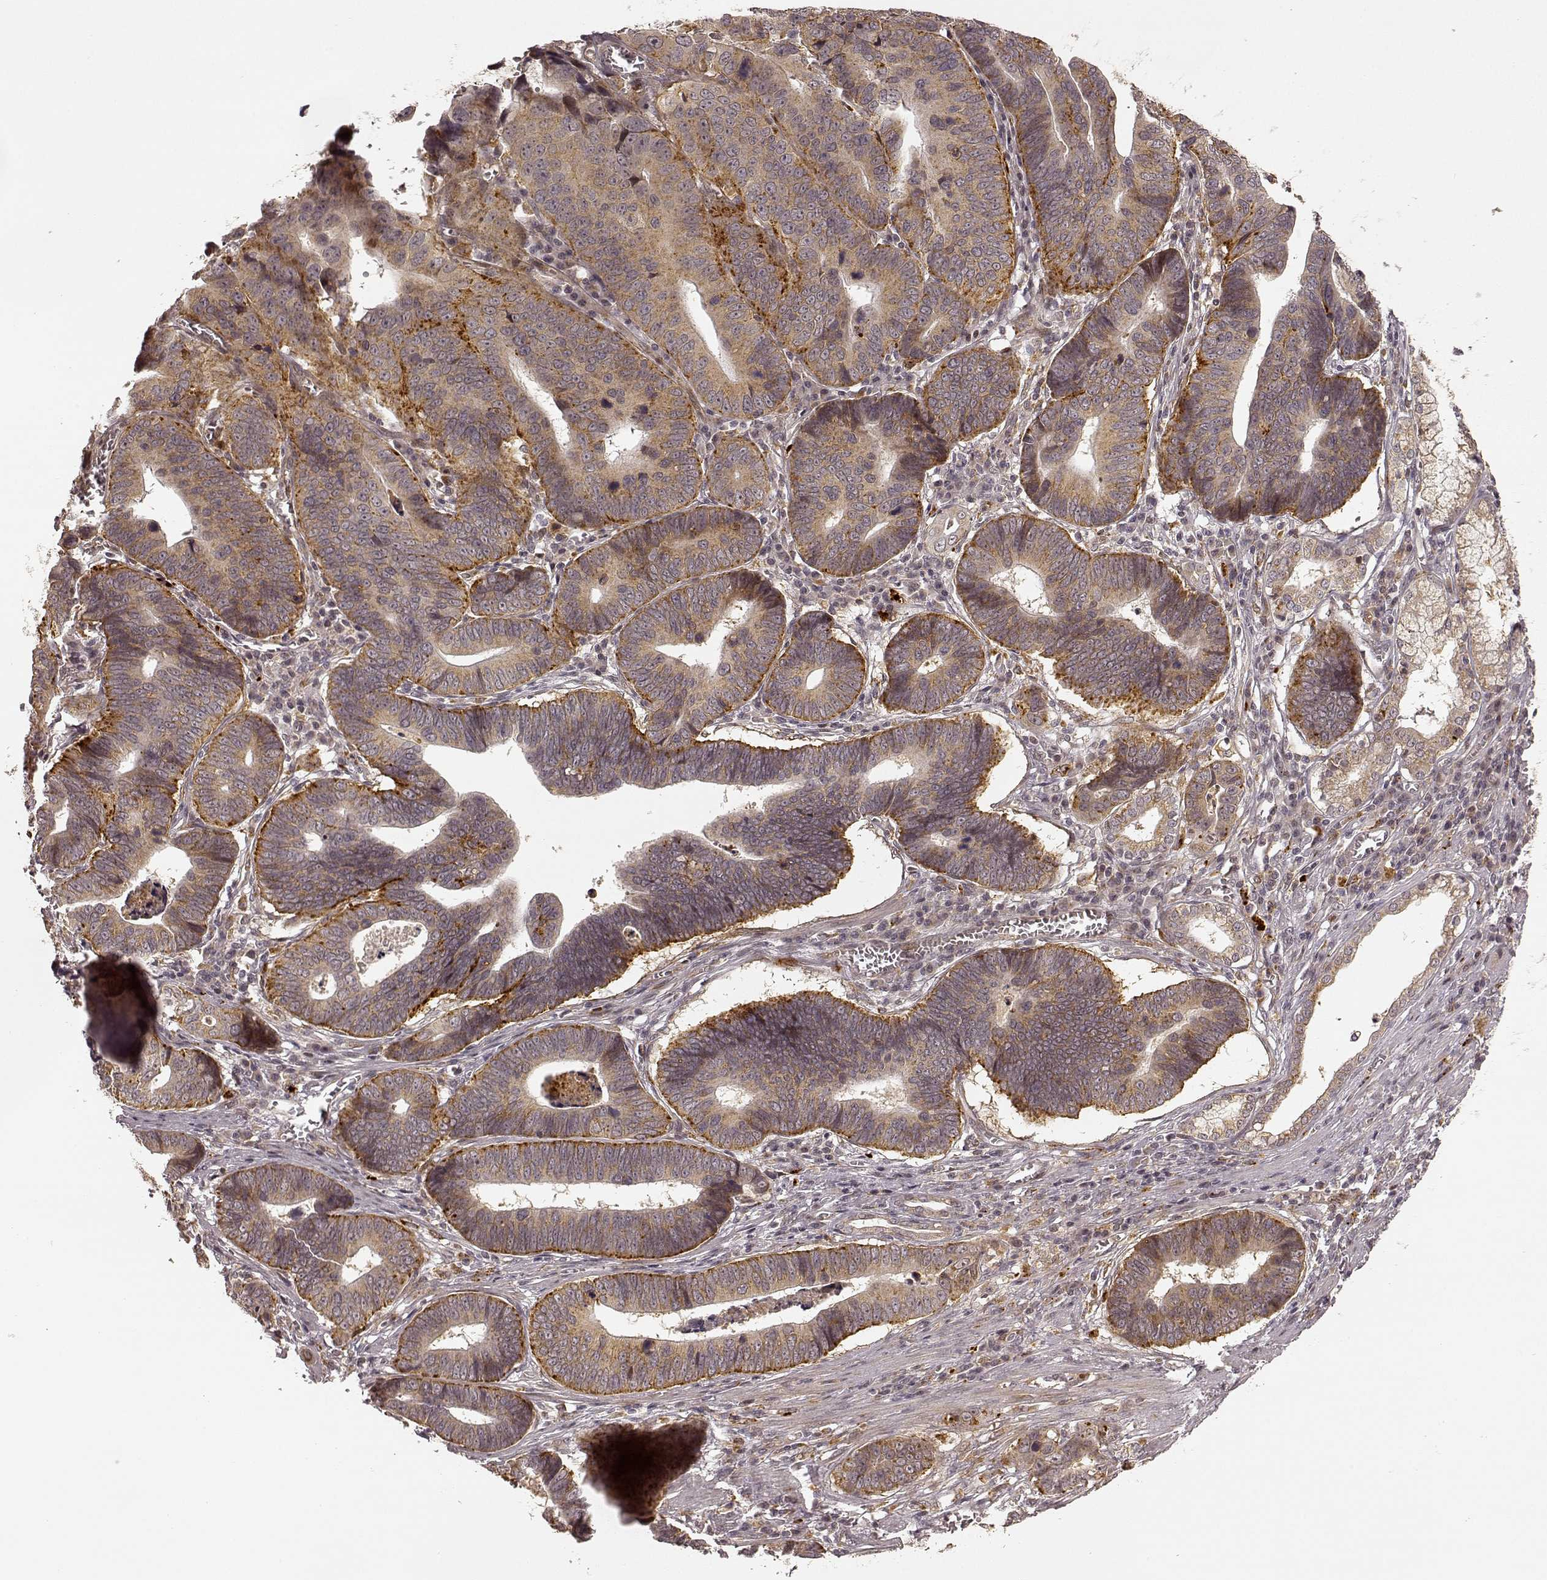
{"staining": {"intensity": "moderate", "quantity": ">75%", "location": "cytoplasmic/membranous"}, "tissue": "stomach cancer", "cell_type": "Tumor cells", "image_type": "cancer", "snomed": [{"axis": "morphology", "description": "Adenocarcinoma, NOS"}, {"axis": "topography", "description": "Stomach"}], "caption": "There is medium levels of moderate cytoplasmic/membranous positivity in tumor cells of stomach cancer (adenocarcinoma), as demonstrated by immunohistochemical staining (brown color).", "gene": "SLC12A9", "patient": {"sex": "male", "age": 84}}